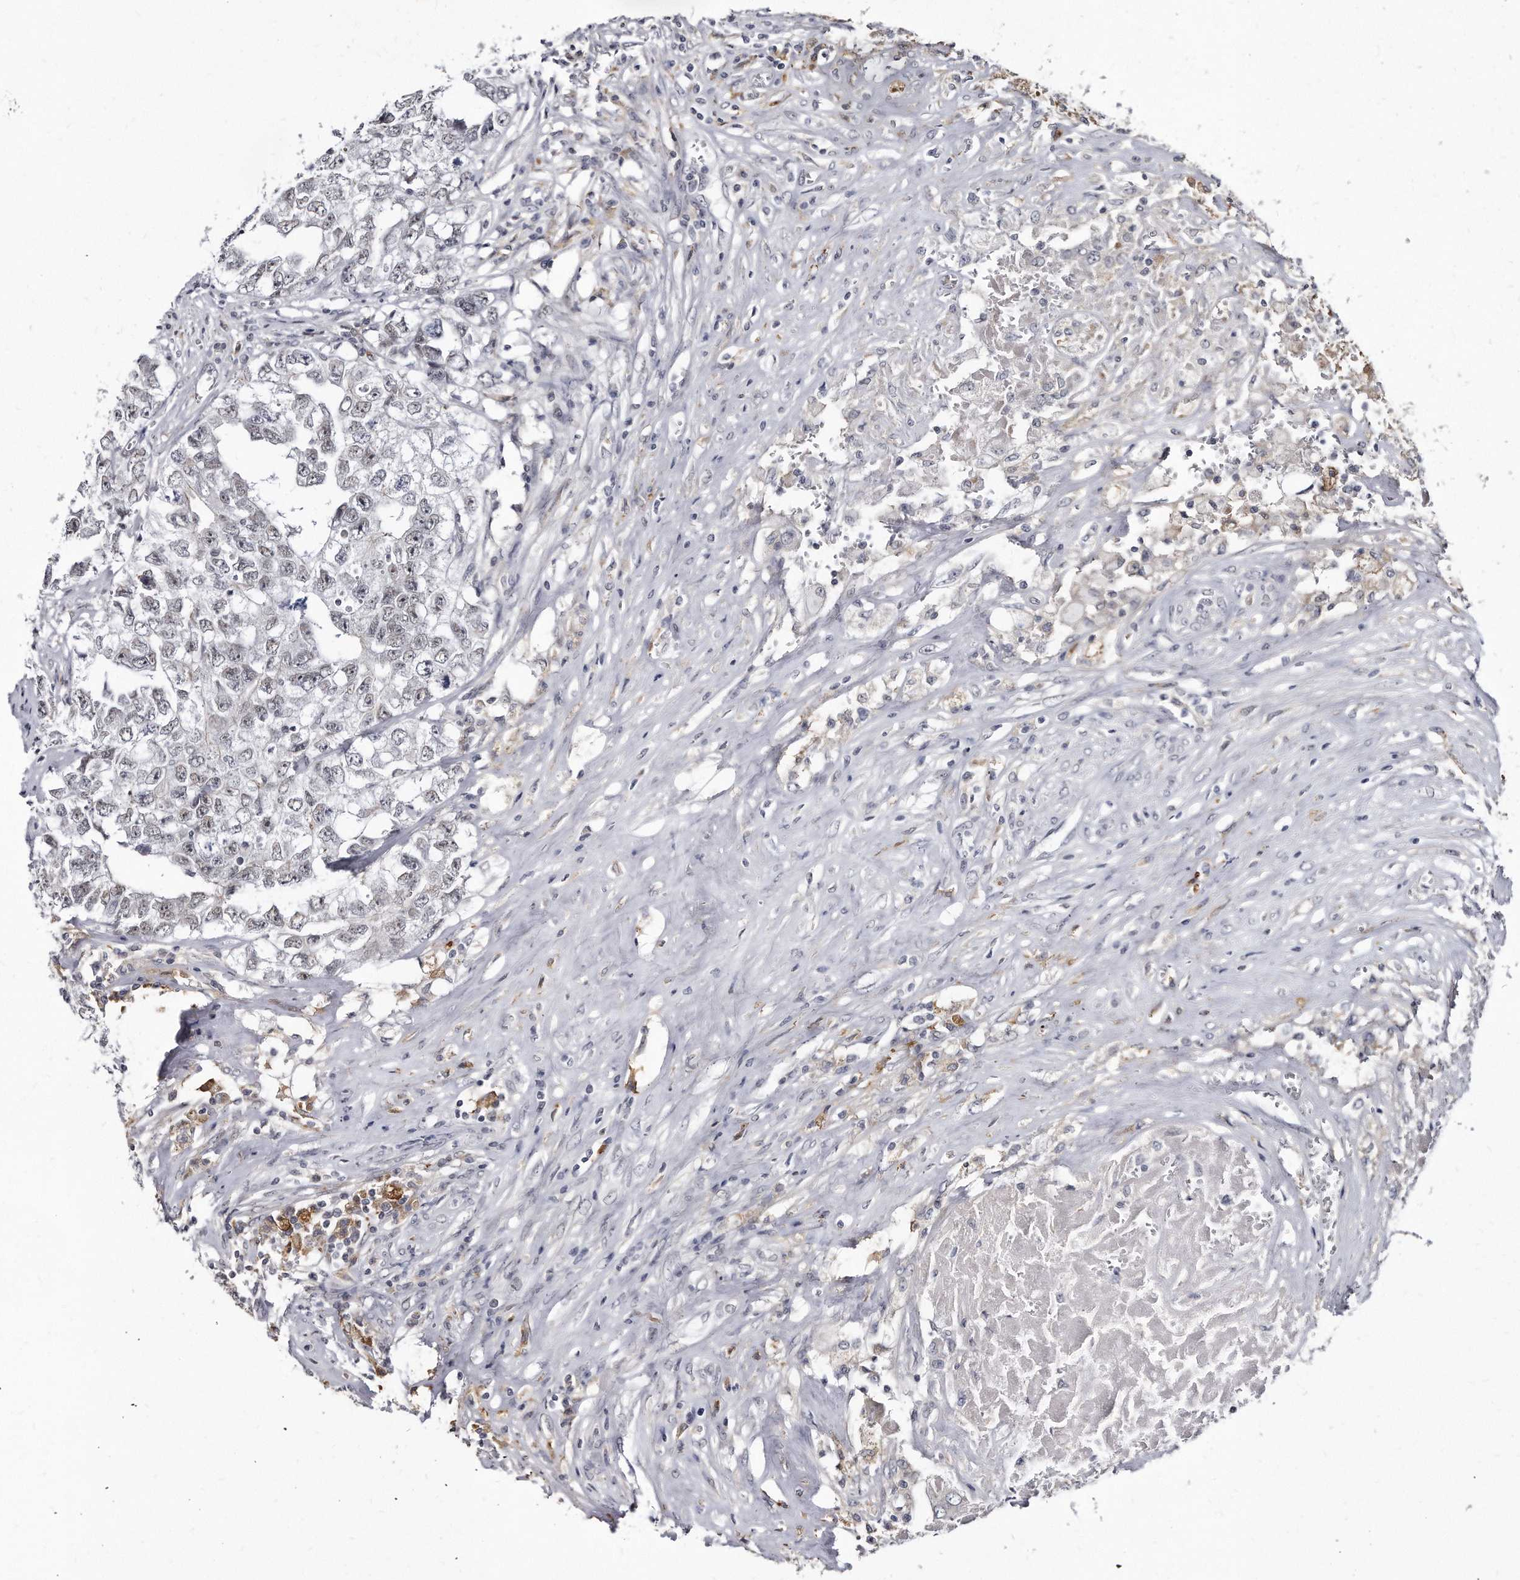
{"staining": {"intensity": "weak", "quantity": "<25%", "location": "nuclear"}, "tissue": "testis cancer", "cell_type": "Tumor cells", "image_type": "cancer", "snomed": [{"axis": "morphology", "description": "Seminoma, NOS"}, {"axis": "morphology", "description": "Carcinoma, Embryonal, NOS"}, {"axis": "topography", "description": "Testis"}], "caption": "DAB (3,3'-diaminobenzidine) immunohistochemical staining of human testis cancer (seminoma) shows no significant positivity in tumor cells.", "gene": "KLHDC3", "patient": {"sex": "male", "age": 43}}